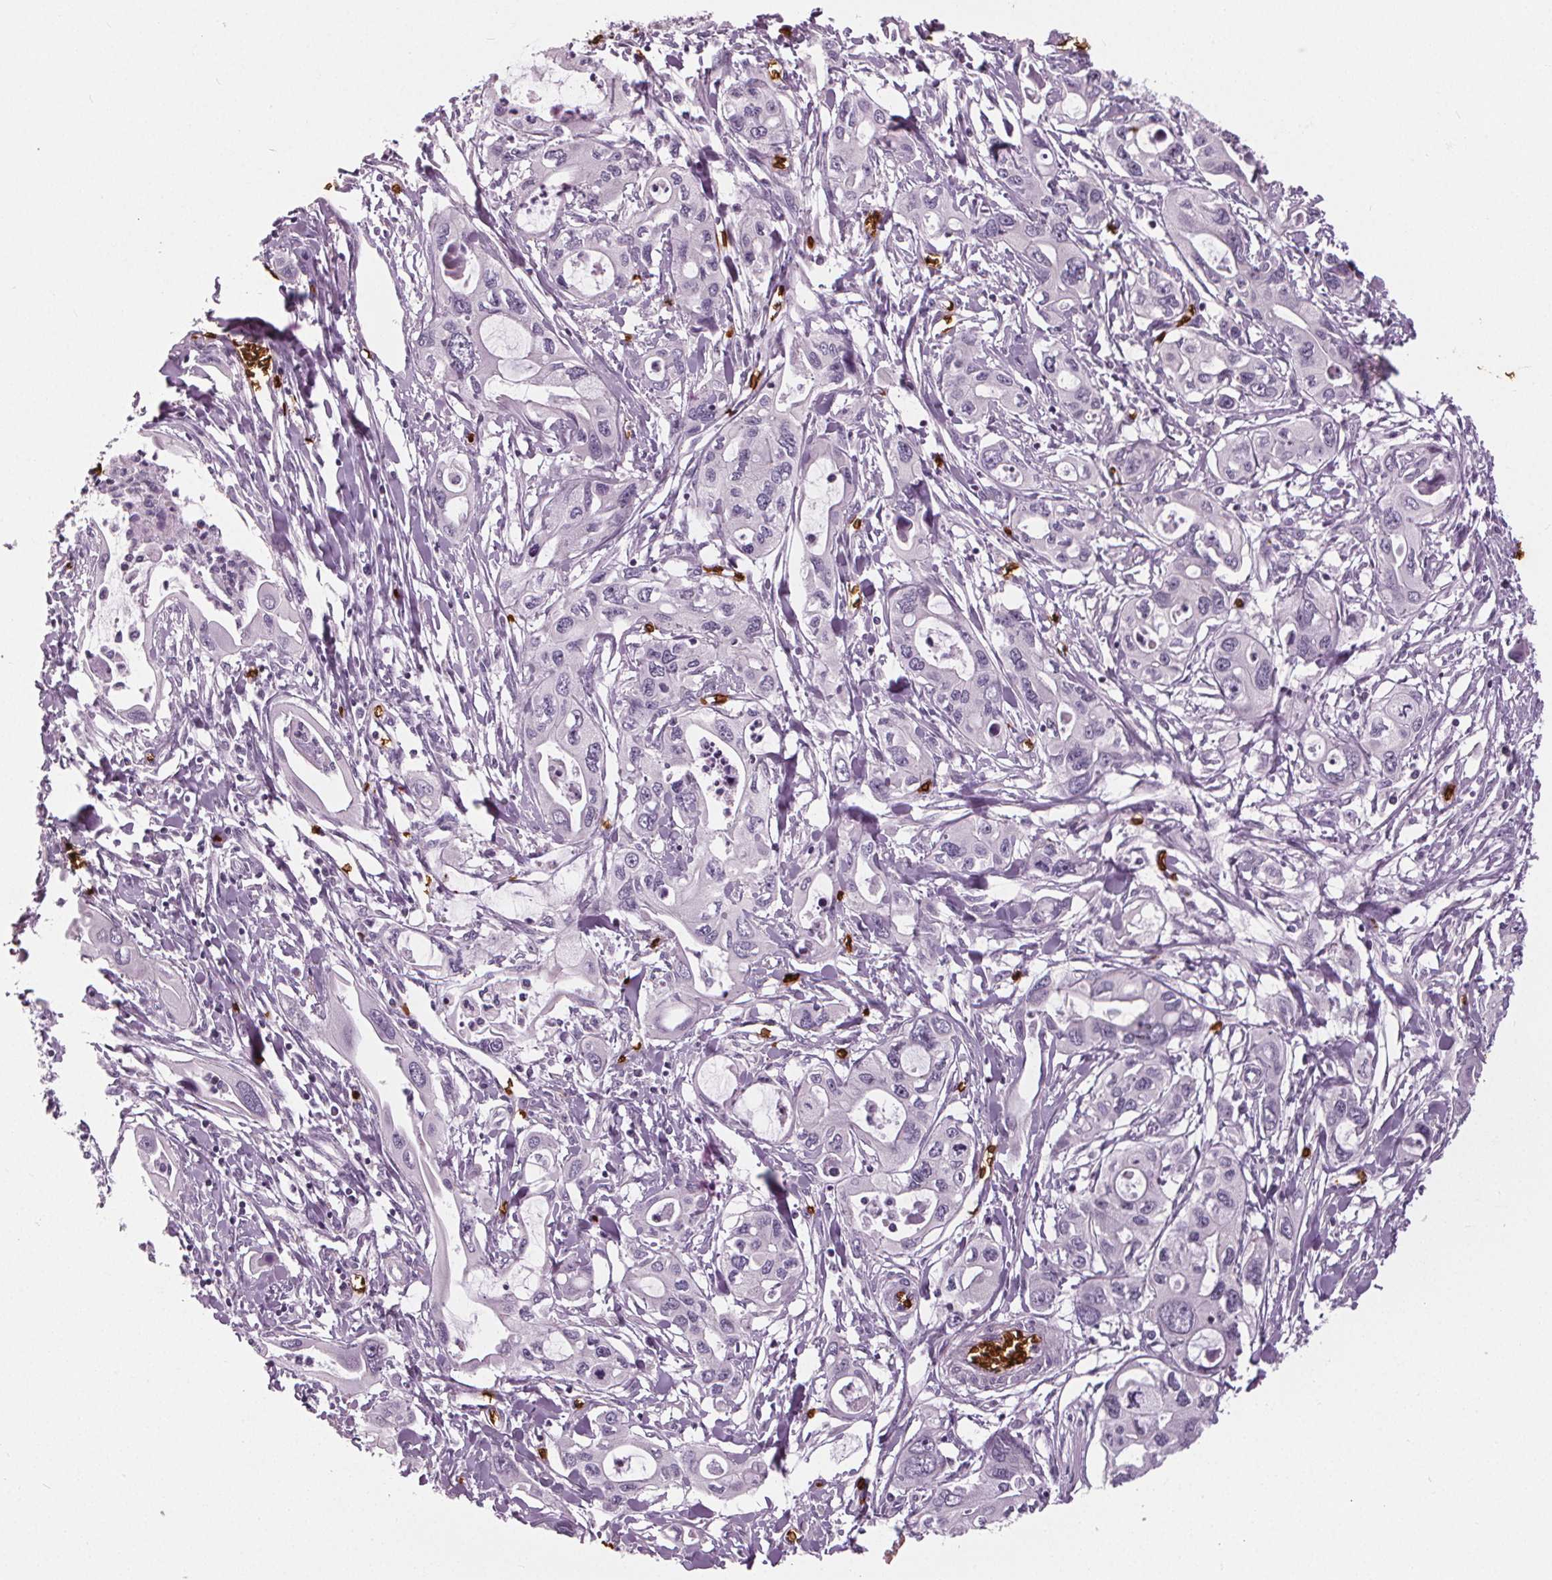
{"staining": {"intensity": "negative", "quantity": "none", "location": "none"}, "tissue": "pancreatic cancer", "cell_type": "Tumor cells", "image_type": "cancer", "snomed": [{"axis": "morphology", "description": "Adenocarcinoma, NOS"}, {"axis": "topography", "description": "Pancreas"}], "caption": "The immunohistochemistry image has no significant expression in tumor cells of pancreatic cancer (adenocarcinoma) tissue.", "gene": "SLC4A1", "patient": {"sex": "male", "age": 60}}